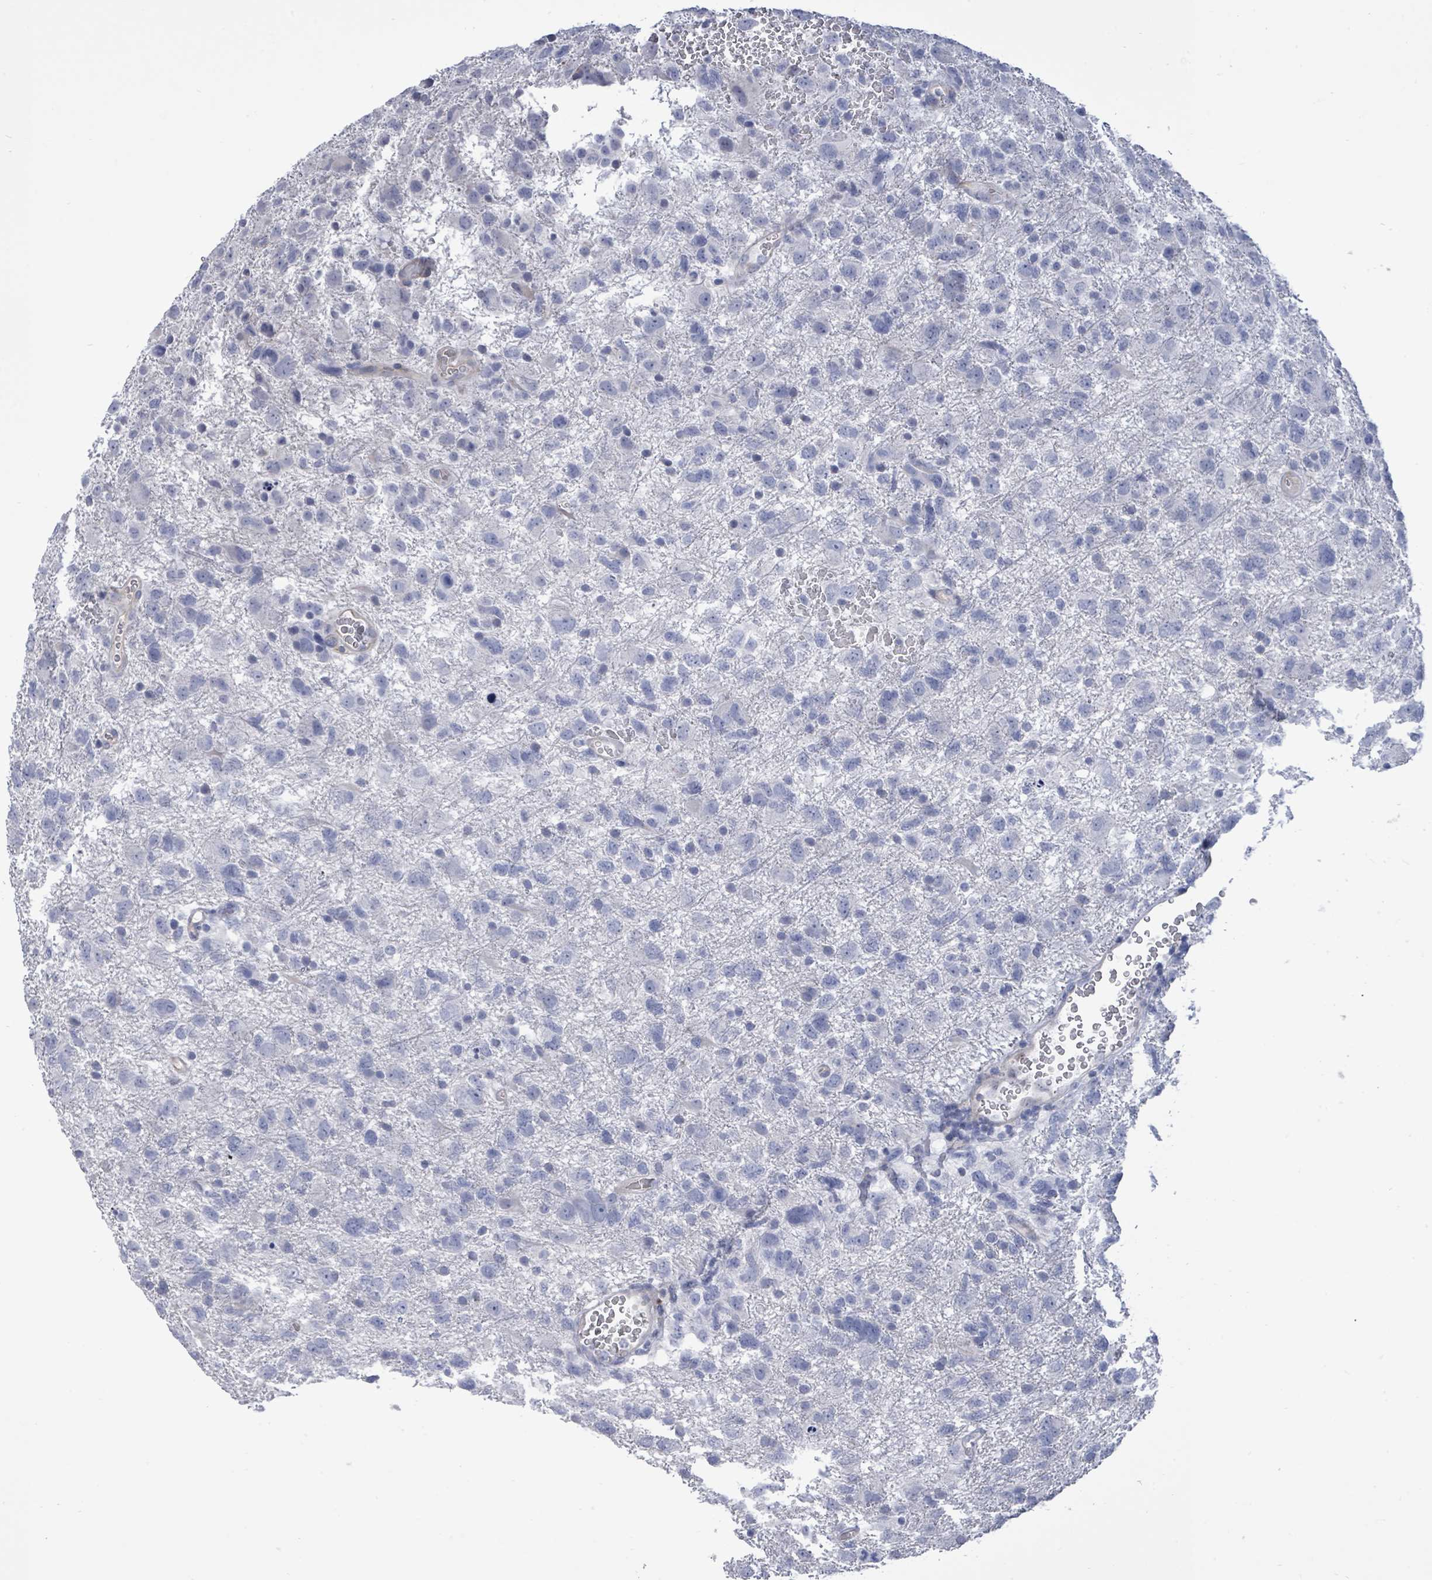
{"staining": {"intensity": "negative", "quantity": "none", "location": "none"}, "tissue": "glioma", "cell_type": "Tumor cells", "image_type": "cancer", "snomed": [{"axis": "morphology", "description": "Glioma, malignant, High grade"}, {"axis": "topography", "description": "Brain"}], "caption": "DAB (3,3'-diaminobenzidine) immunohistochemical staining of human malignant high-grade glioma exhibits no significant positivity in tumor cells.", "gene": "CT45A5", "patient": {"sex": "male", "age": 61}}